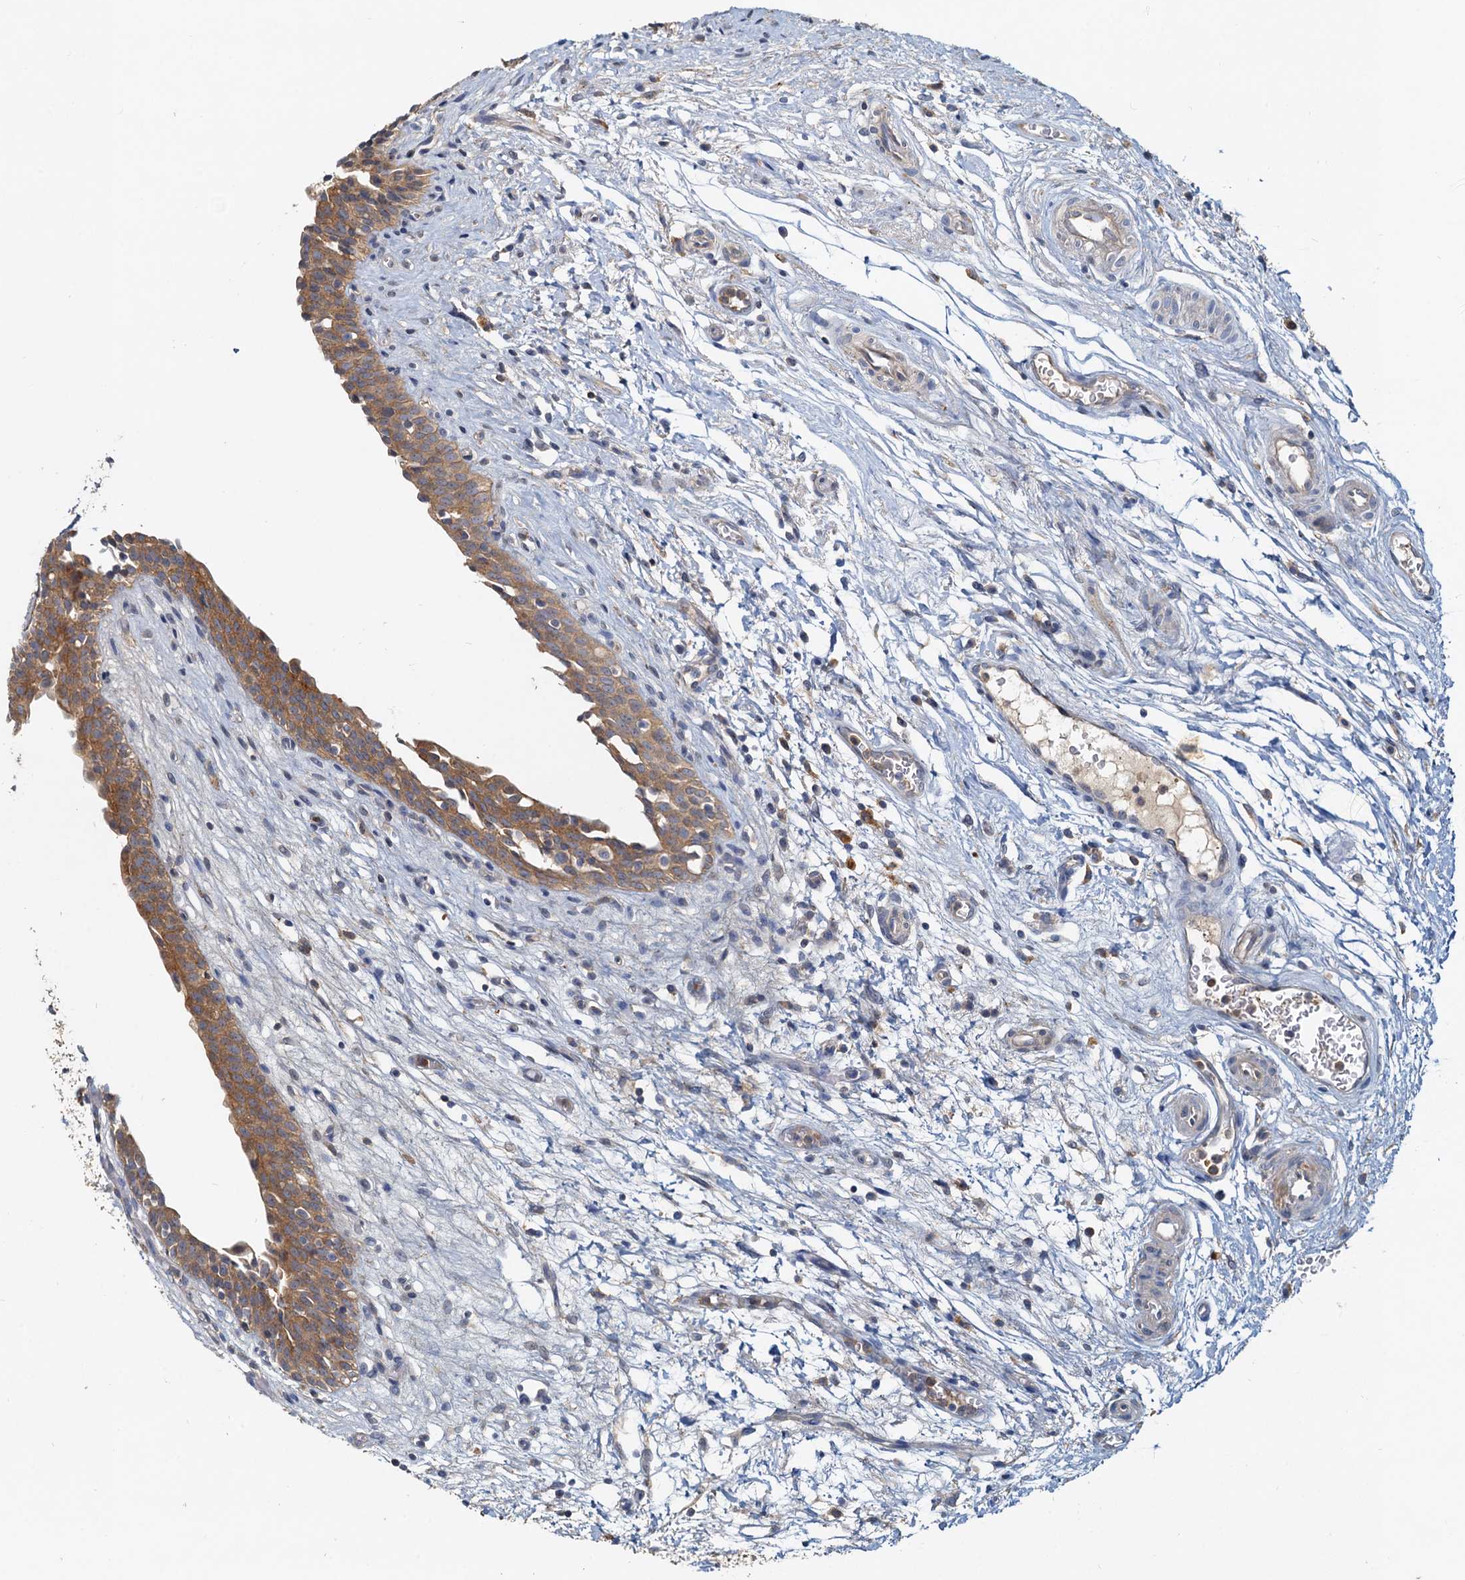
{"staining": {"intensity": "moderate", "quantity": ">75%", "location": "cytoplasmic/membranous"}, "tissue": "urinary bladder", "cell_type": "Urothelial cells", "image_type": "normal", "snomed": [{"axis": "morphology", "description": "Normal tissue, NOS"}, {"axis": "topography", "description": "Urinary bladder"}], "caption": "Urothelial cells show medium levels of moderate cytoplasmic/membranous staining in about >75% of cells in benign human urinary bladder. Nuclei are stained in blue.", "gene": "TOLLIP", "patient": {"sex": "male", "age": 83}}